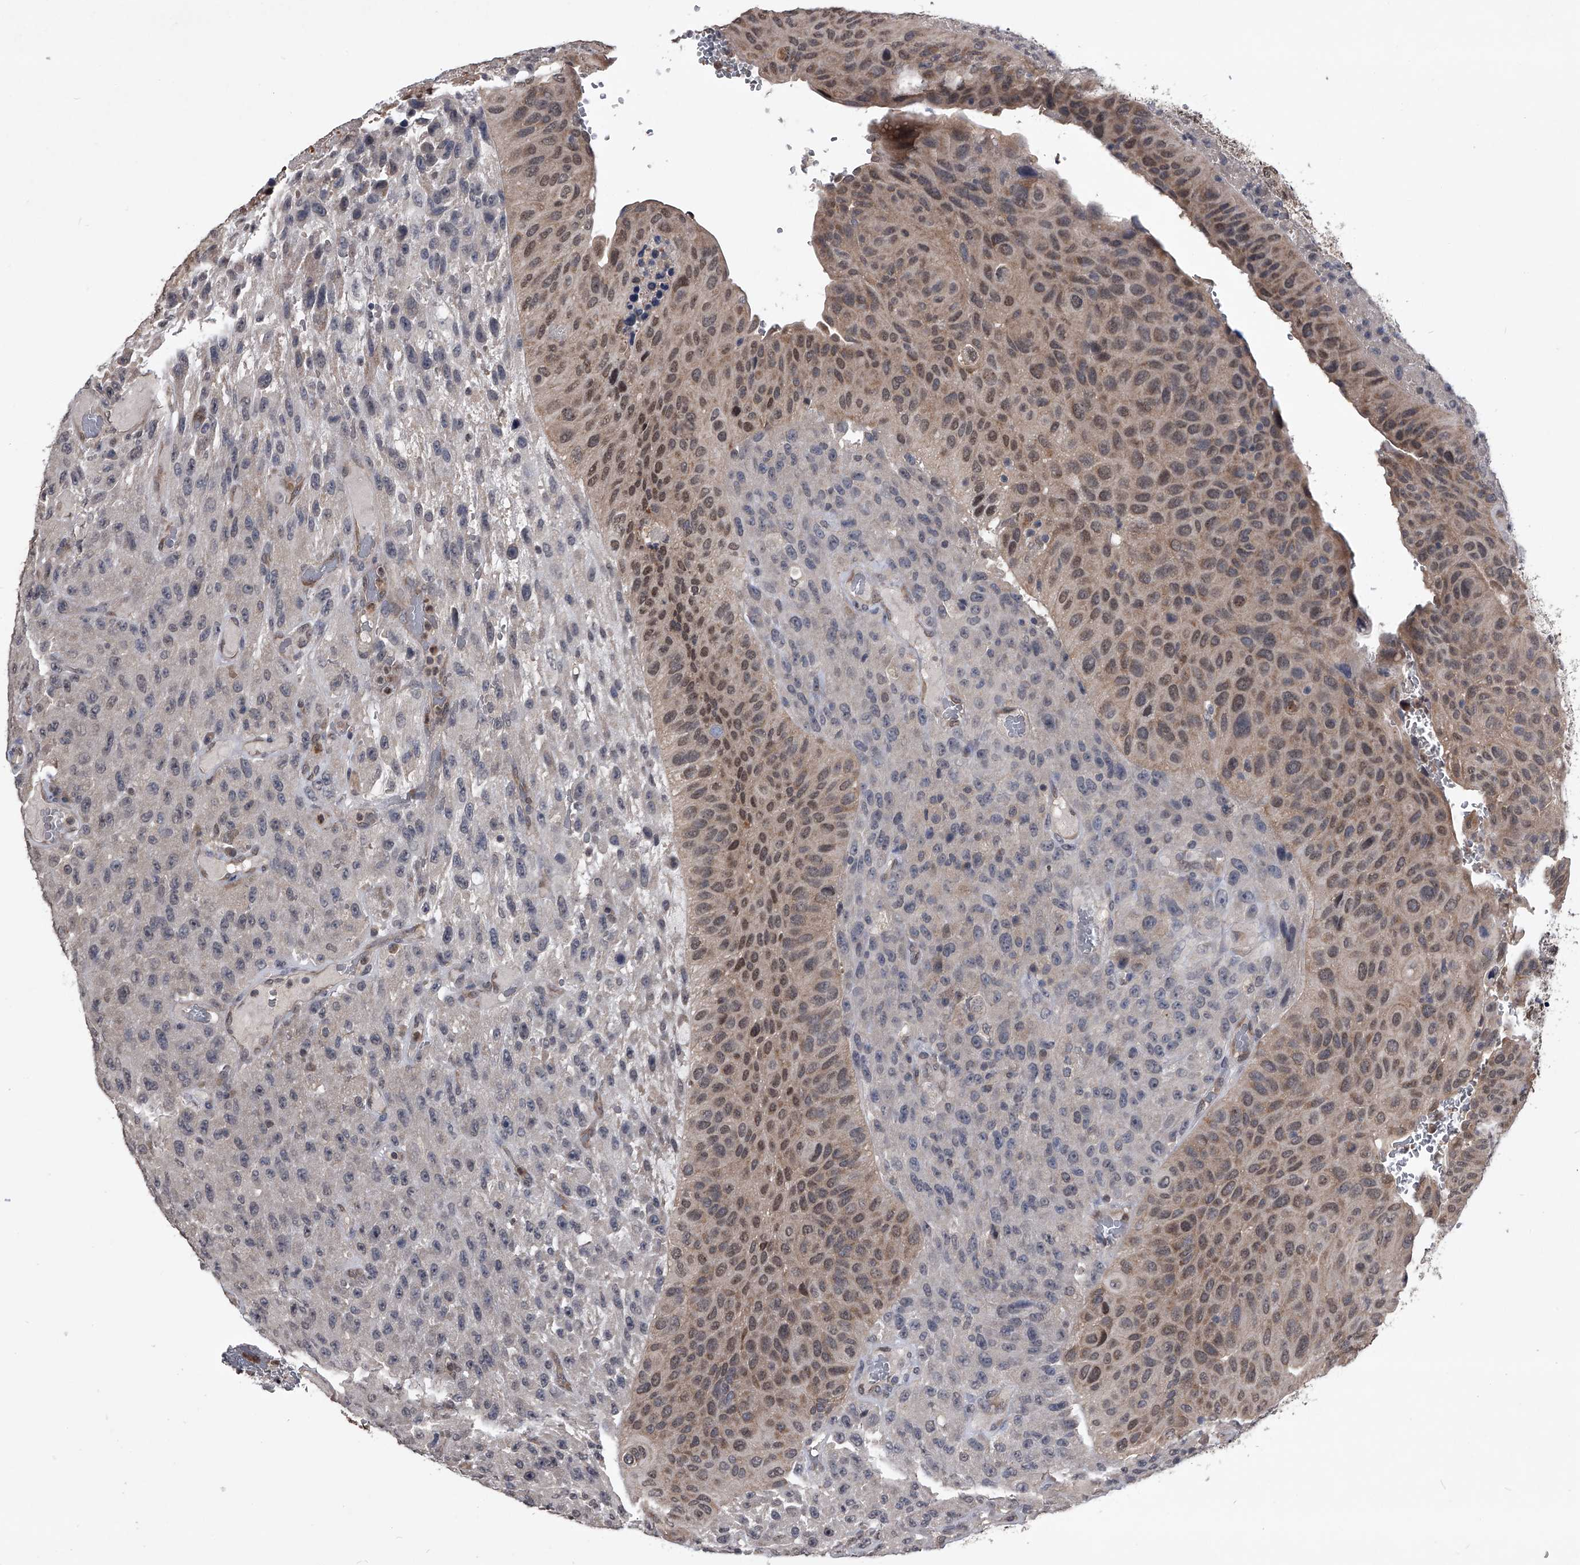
{"staining": {"intensity": "moderate", "quantity": "25%-75%", "location": "nuclear"}, "tissue": "urothelial cancer", "cell_type": "Tumor cells", "image_type": "cancer", "snomed": [{"axis": "morphology", "description": "Urothelial carcinoma, High grade"}, {"axis": "topography", "description": "Urinary bladder"}], "caption": "Immunohistochemical staining of high-grade urothelial carcinoma exhibits medium levels of moderate nuclear positivity in approximately 25%-75% of tumor cells. (DAB (3,3'-diaminobenzidine) IHC, brown staining for protein, blue staining for nuclei).", "gene": "TSNAX", "patient": {"sex": "male", "age": 66}}